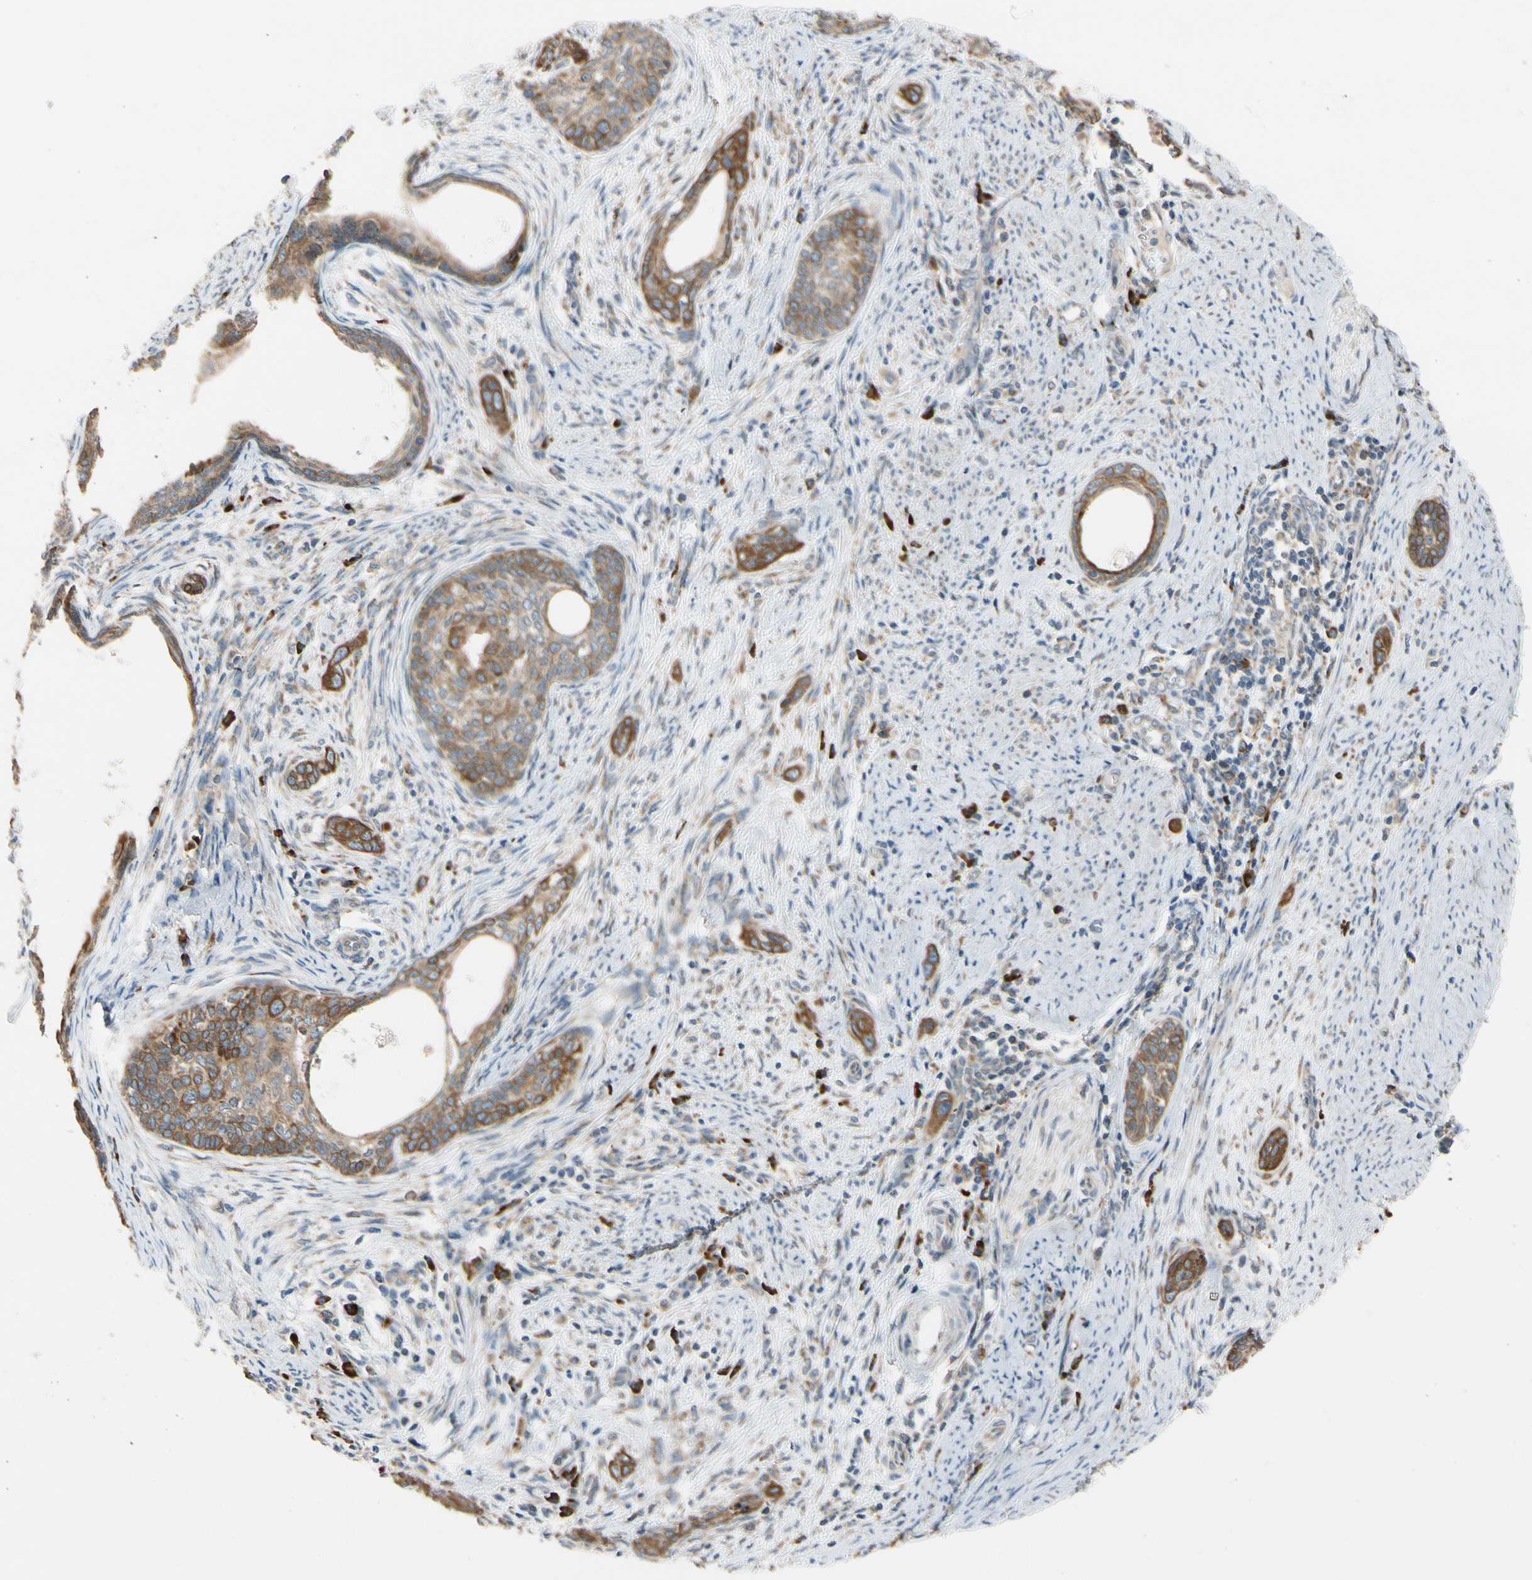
{"staining": {"intensity": "moderate", "quantity": ">75%", "location": "cytoplasmic/membranous"}, "tissue": "cervical cancer", "cell_type": "Tumor cells", "image_type": "cancer", "snomed": [{"axis": "morphology", "description": "Squamous cell carcinoma, NOS"}, {"axis": "topography", "description": "Cervix"}], "caption": "A histopathology image of human squamous cell carcinoma (cervical) stained for a protein reveals moderate cytoplasmic/membranous brown staining in tumor cells.", "gene": "RPN2", "patient": {"sex": "female", "age": 33}}